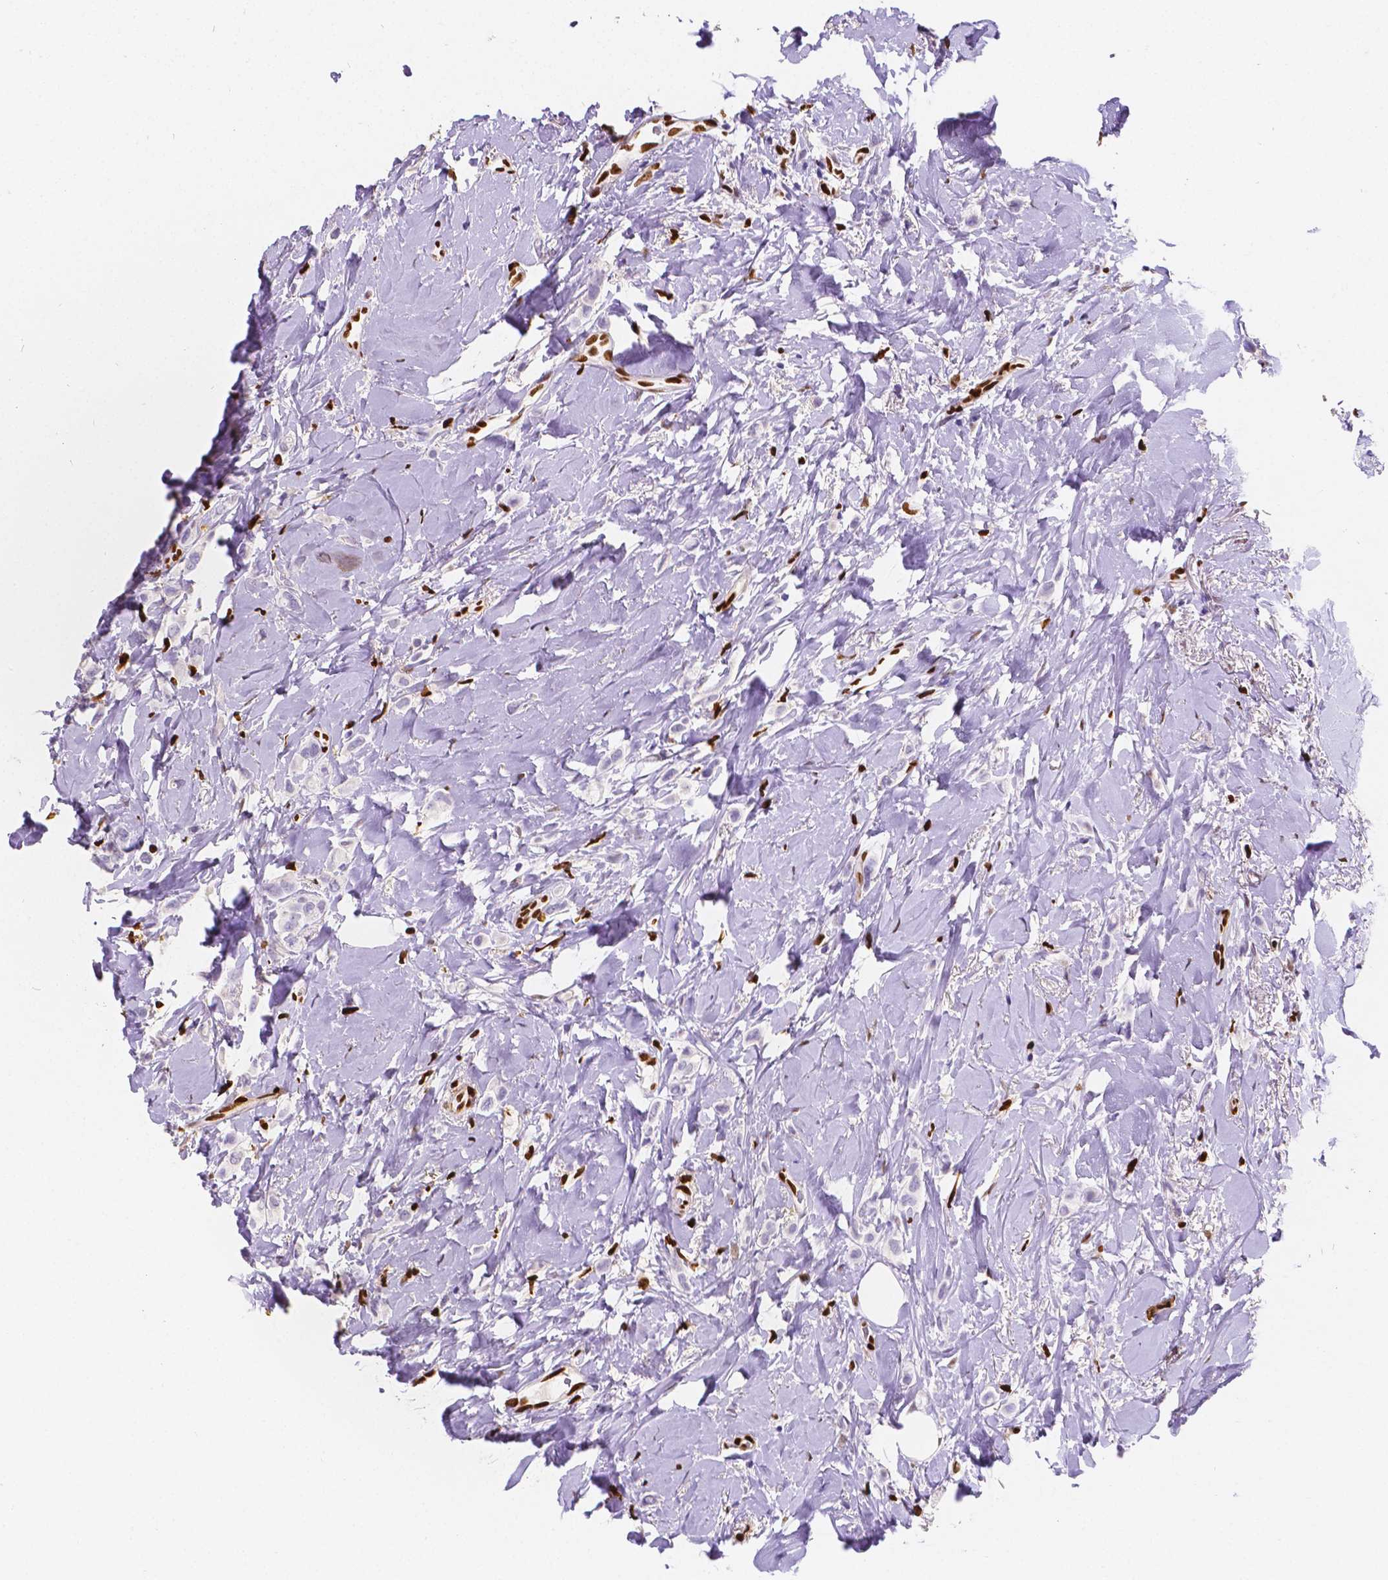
{"staining": {"intensity": "negative", "quantity": "none", "location": "none"}, "tissue": "breast cancer", "cell_type": "Tumor cells", "image_type": "cancer", "snomed": [{"axis": "morphology", "description": "Lobular carcinoma"}, {"axis": "topography", "description": "Breast"}], "caption": "Tumor cells show no significant protein staining in breast cancer.", "gene": "MEF2C", "patient": {"sex": "female", "age": 66}}